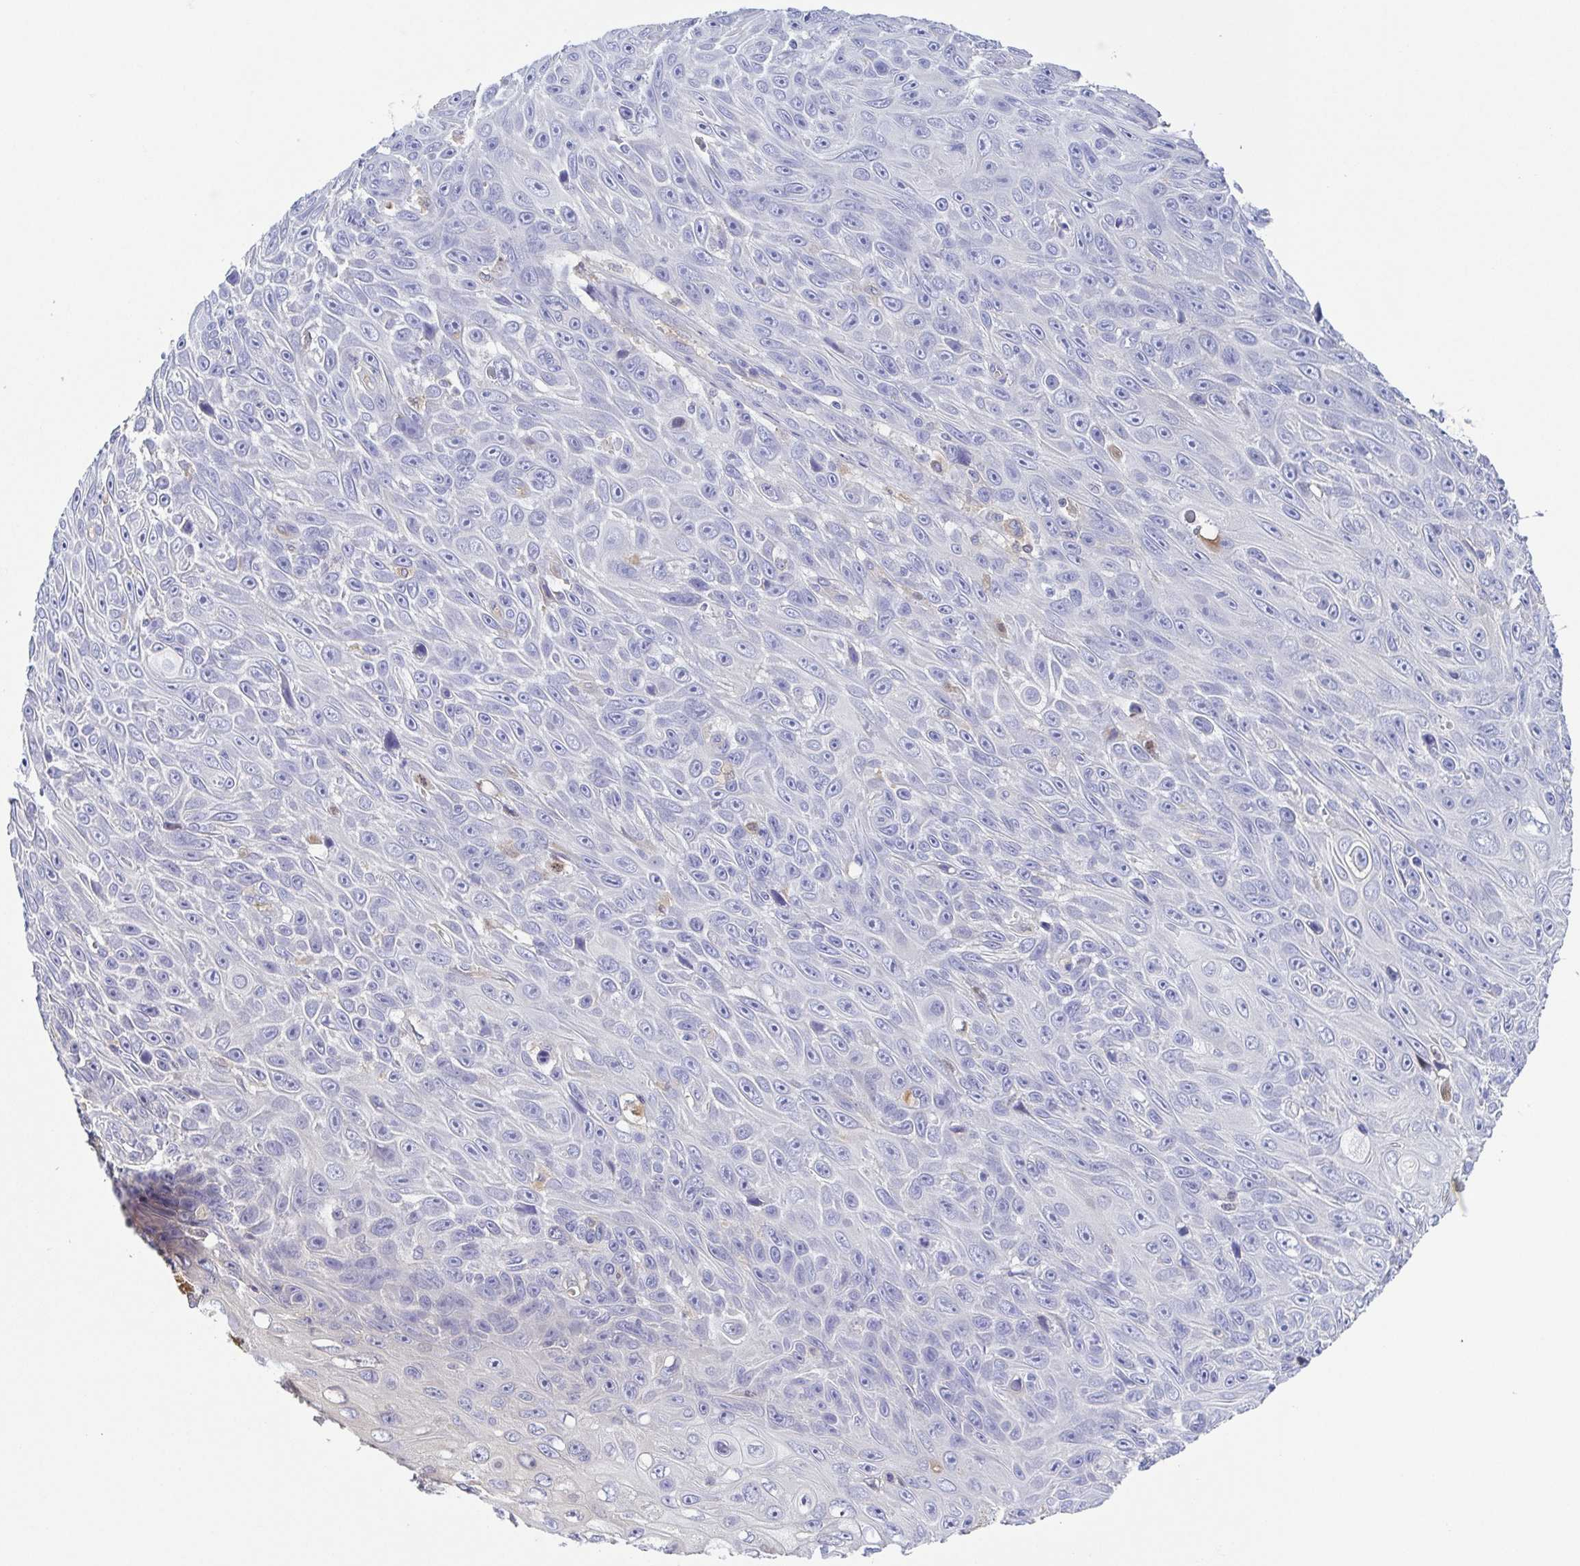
{"staining": {"intensity": "negative", "quantity": "none", "location": "none"}, "tissue": "skin cancer", "cell_type": "Tumor cells", "image_type": "cancer", "snomed": [{"axis": "morphology", "description": "Squamous cell carcinoma, NOS"}, {"axis": "topography", "description": "Skin"}], "caption": "Human skin squamous cell carcinoma stained for a protein using IHC shows no staining in tumor cells.", "gene": "A1BG", "patient": {"sex": "male", "age": 82}}